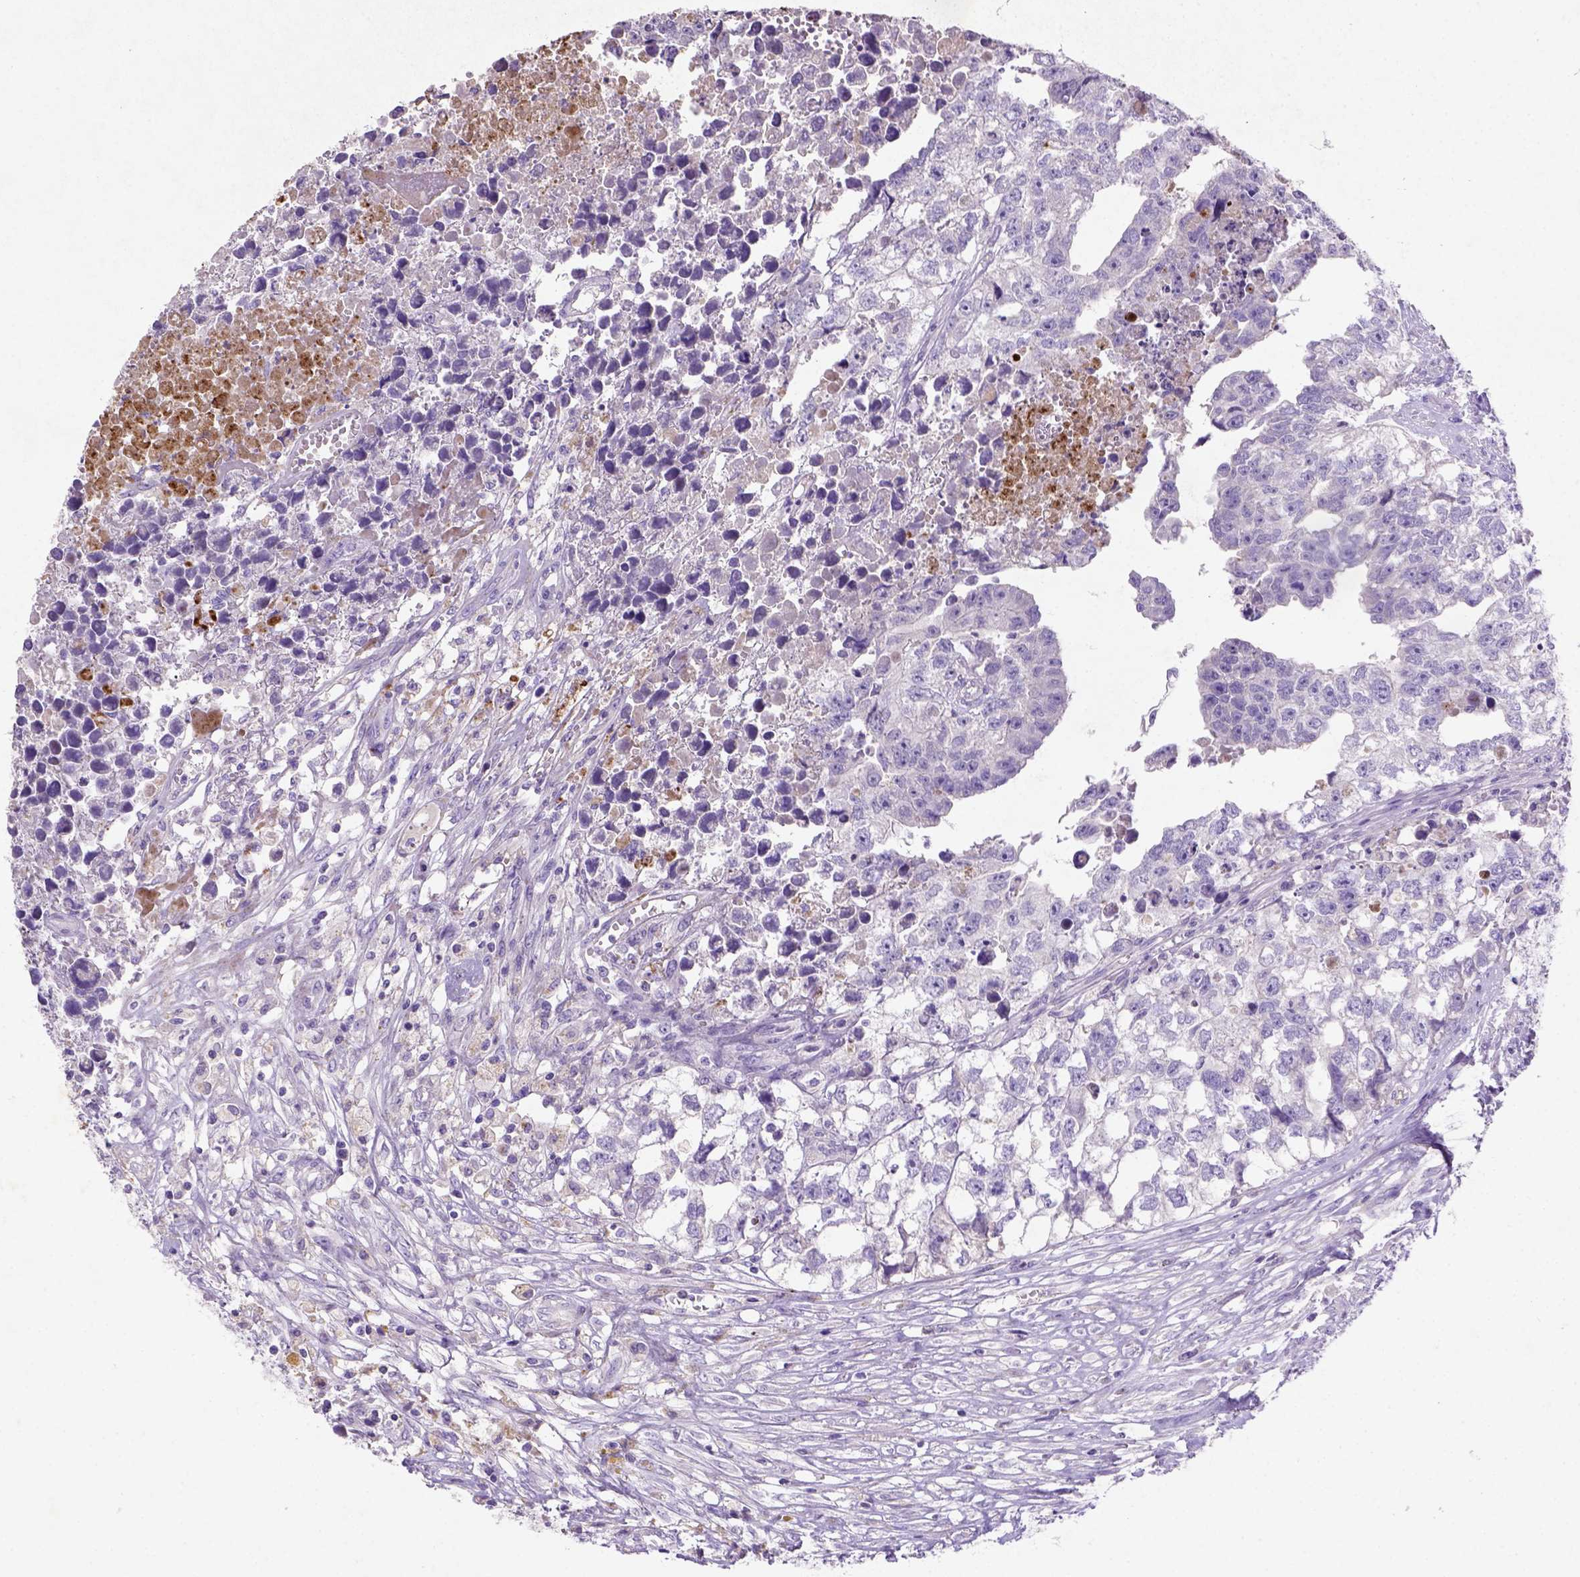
{"staining": {"intensity": "negative", "quantity": "none", "location": "none"}, "tissue": "testis cancer", "cell_type": "Tumor cells", "image_type": "cancer", "snomed": [{"axis": "morphology", "description": "Carcinoma, Embryonal, NOS"}, {"axis": "morphology", "description": "Teratoma, malignant, NOS"}, {"axis": "topography", "description": "Testis"}], "caption": "Micrograph shows no significant protein expression in tumor cells of testis malignant teratoma.", "gene": "NUDT2", "patient": {"sex": "male", "age": 44}}